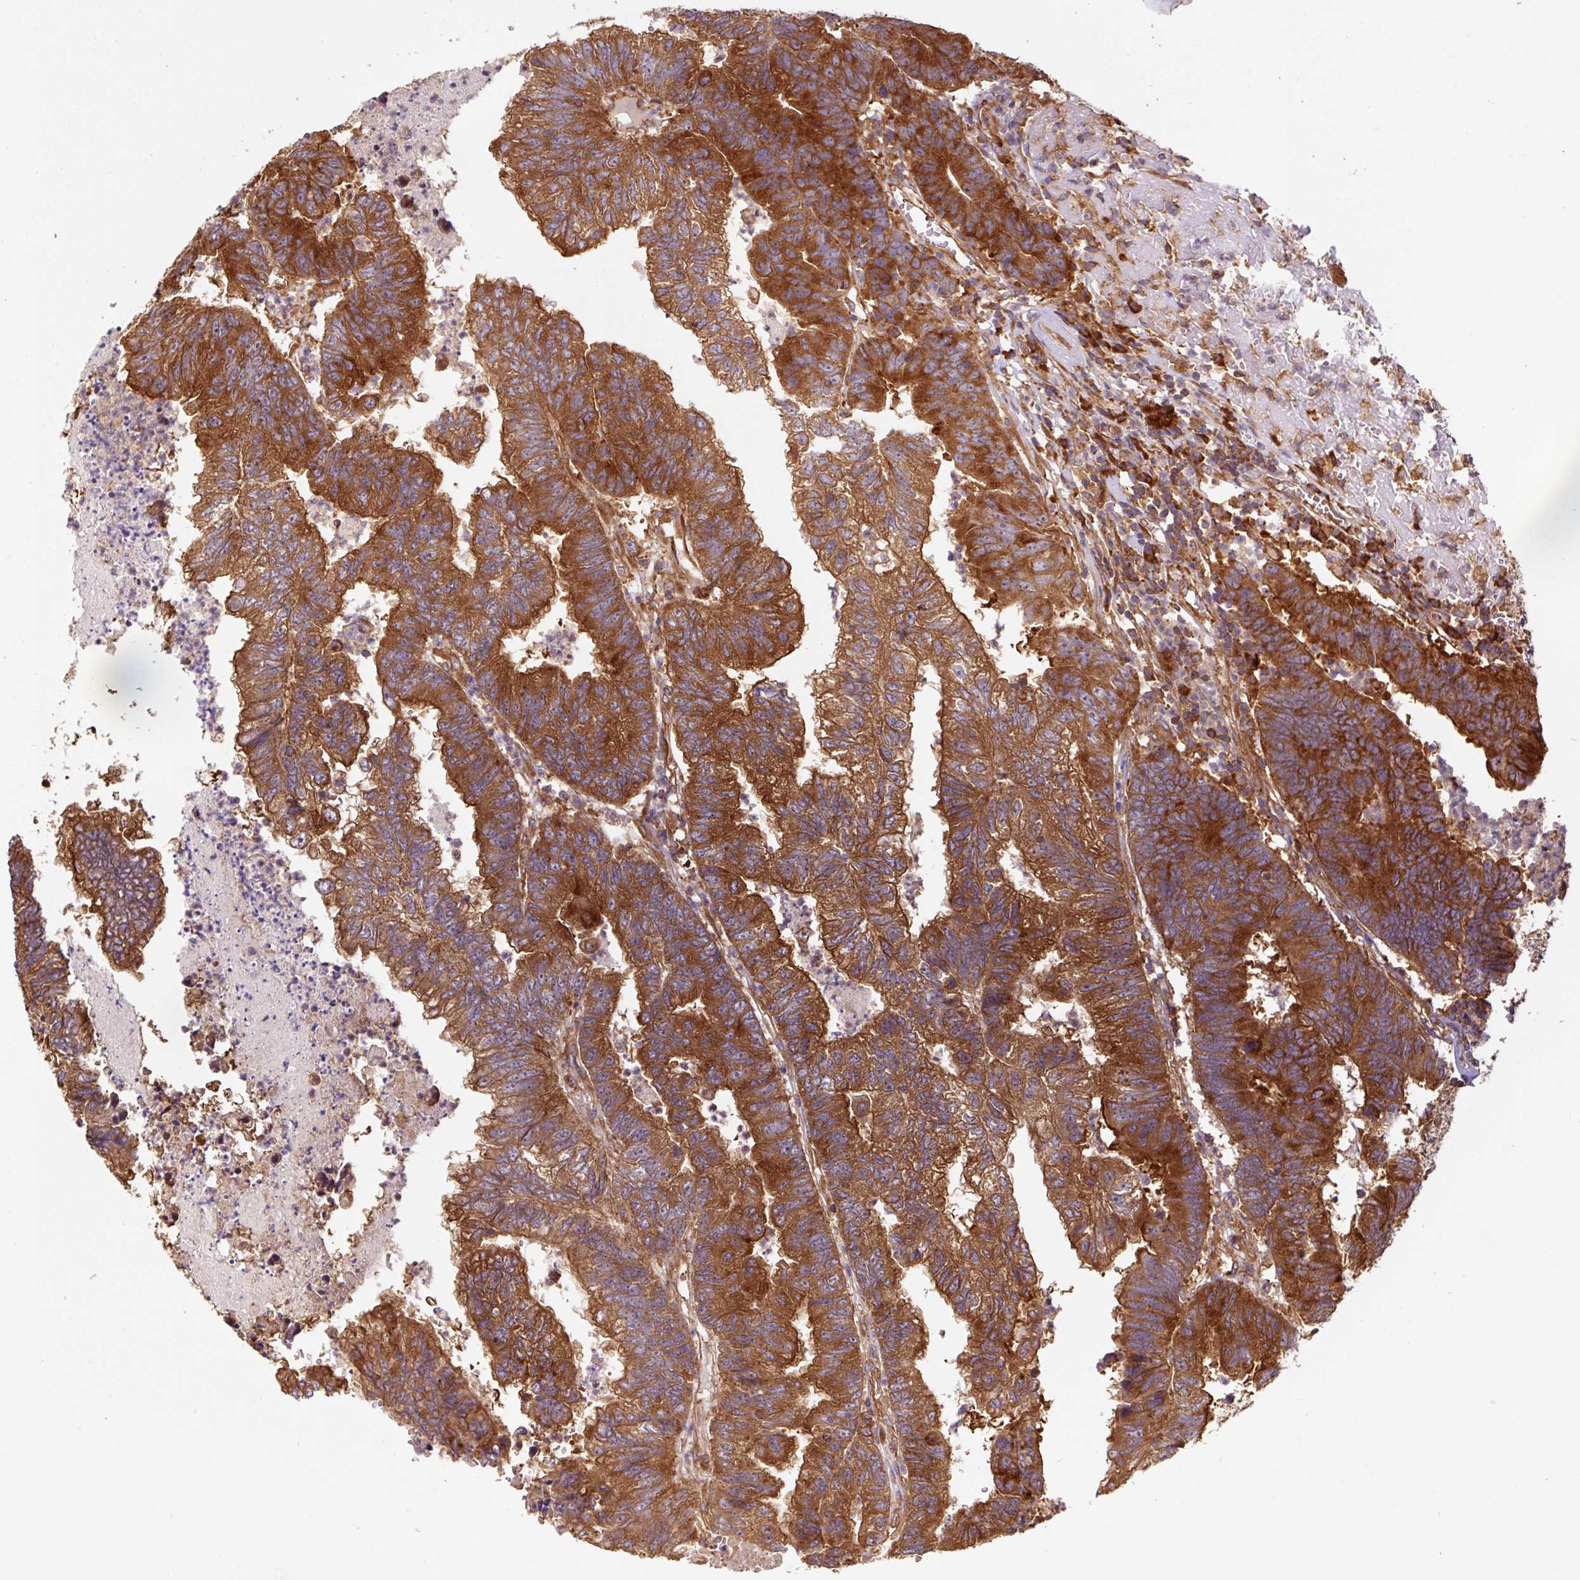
{"staining": {"intensity": "strong", "quantity": ">75%", "location": "cytoplasmic/membranous"}, "tissue": "colorectal cancer", "cell_type": "Tumor cells", "image_type": "cancer", "snomed": [{"axis": "morphology", "description": "Adenocarcinoma, NOS"}, {"axis": "topography", "description": "Colon"}], "caption": "IHC (DAB) staining of human colorectal cancer reveals strong cytoplasmic/membranous protein staining in about >75% of tumor cells.", "gene": "EIF2S2", "patient": {"sex": "female", "age": 48}}